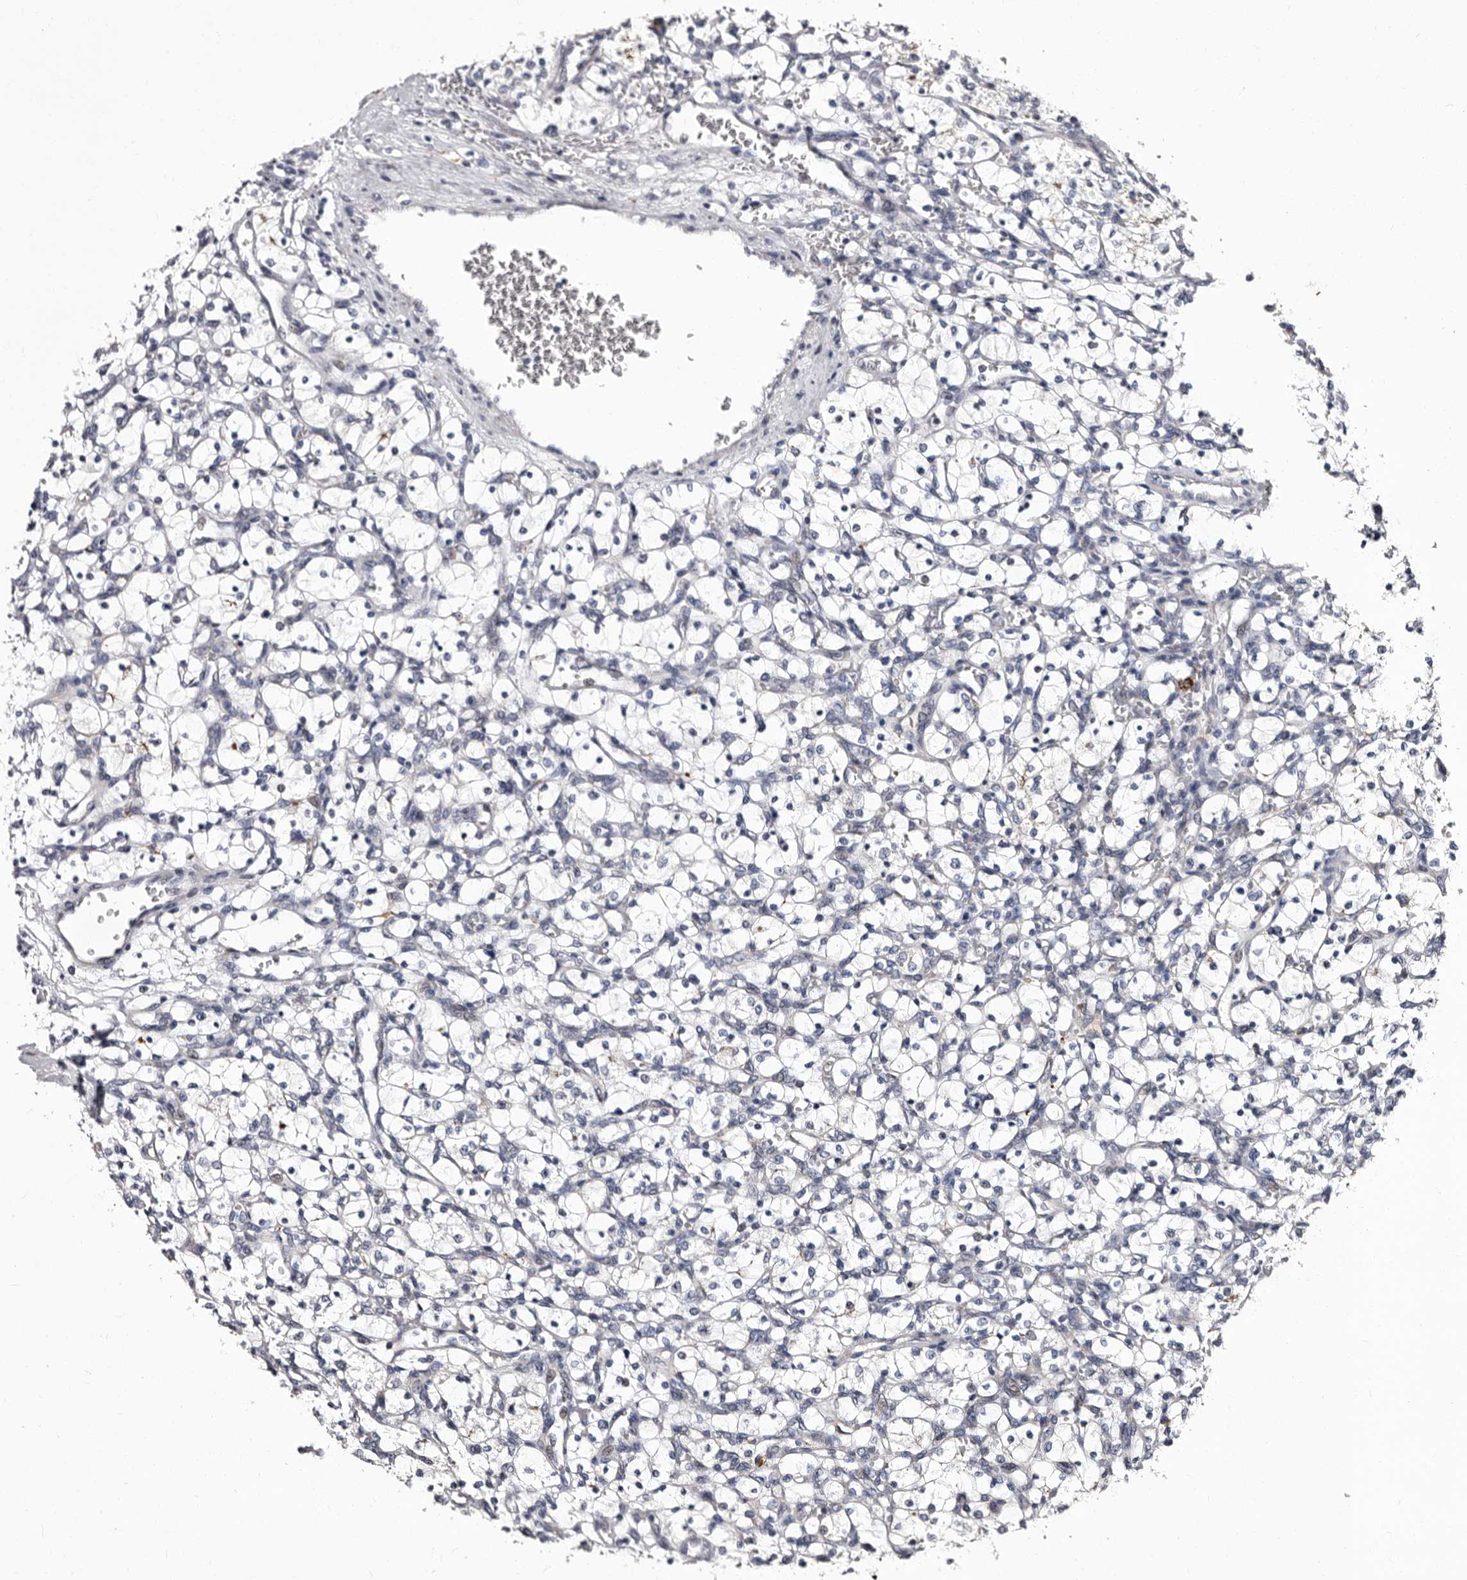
{"staining": {"intensity": "negative", "quantity": "none", "location": "none"}, "tissue": "renal cancer", "cell_type": "Tumor cells", "image_type": "cancer", "snomed": [{"axis": "morphology", "description": "Adenocarcinoma, NOS"}, {"axis": "topography", "description": "Kidney"}], "caption": "The histopathology image exhibits no staining of tumor cells in renal cancer.", "gene": "AUNIP", "patient": {"sex": "female", "age": 69}}